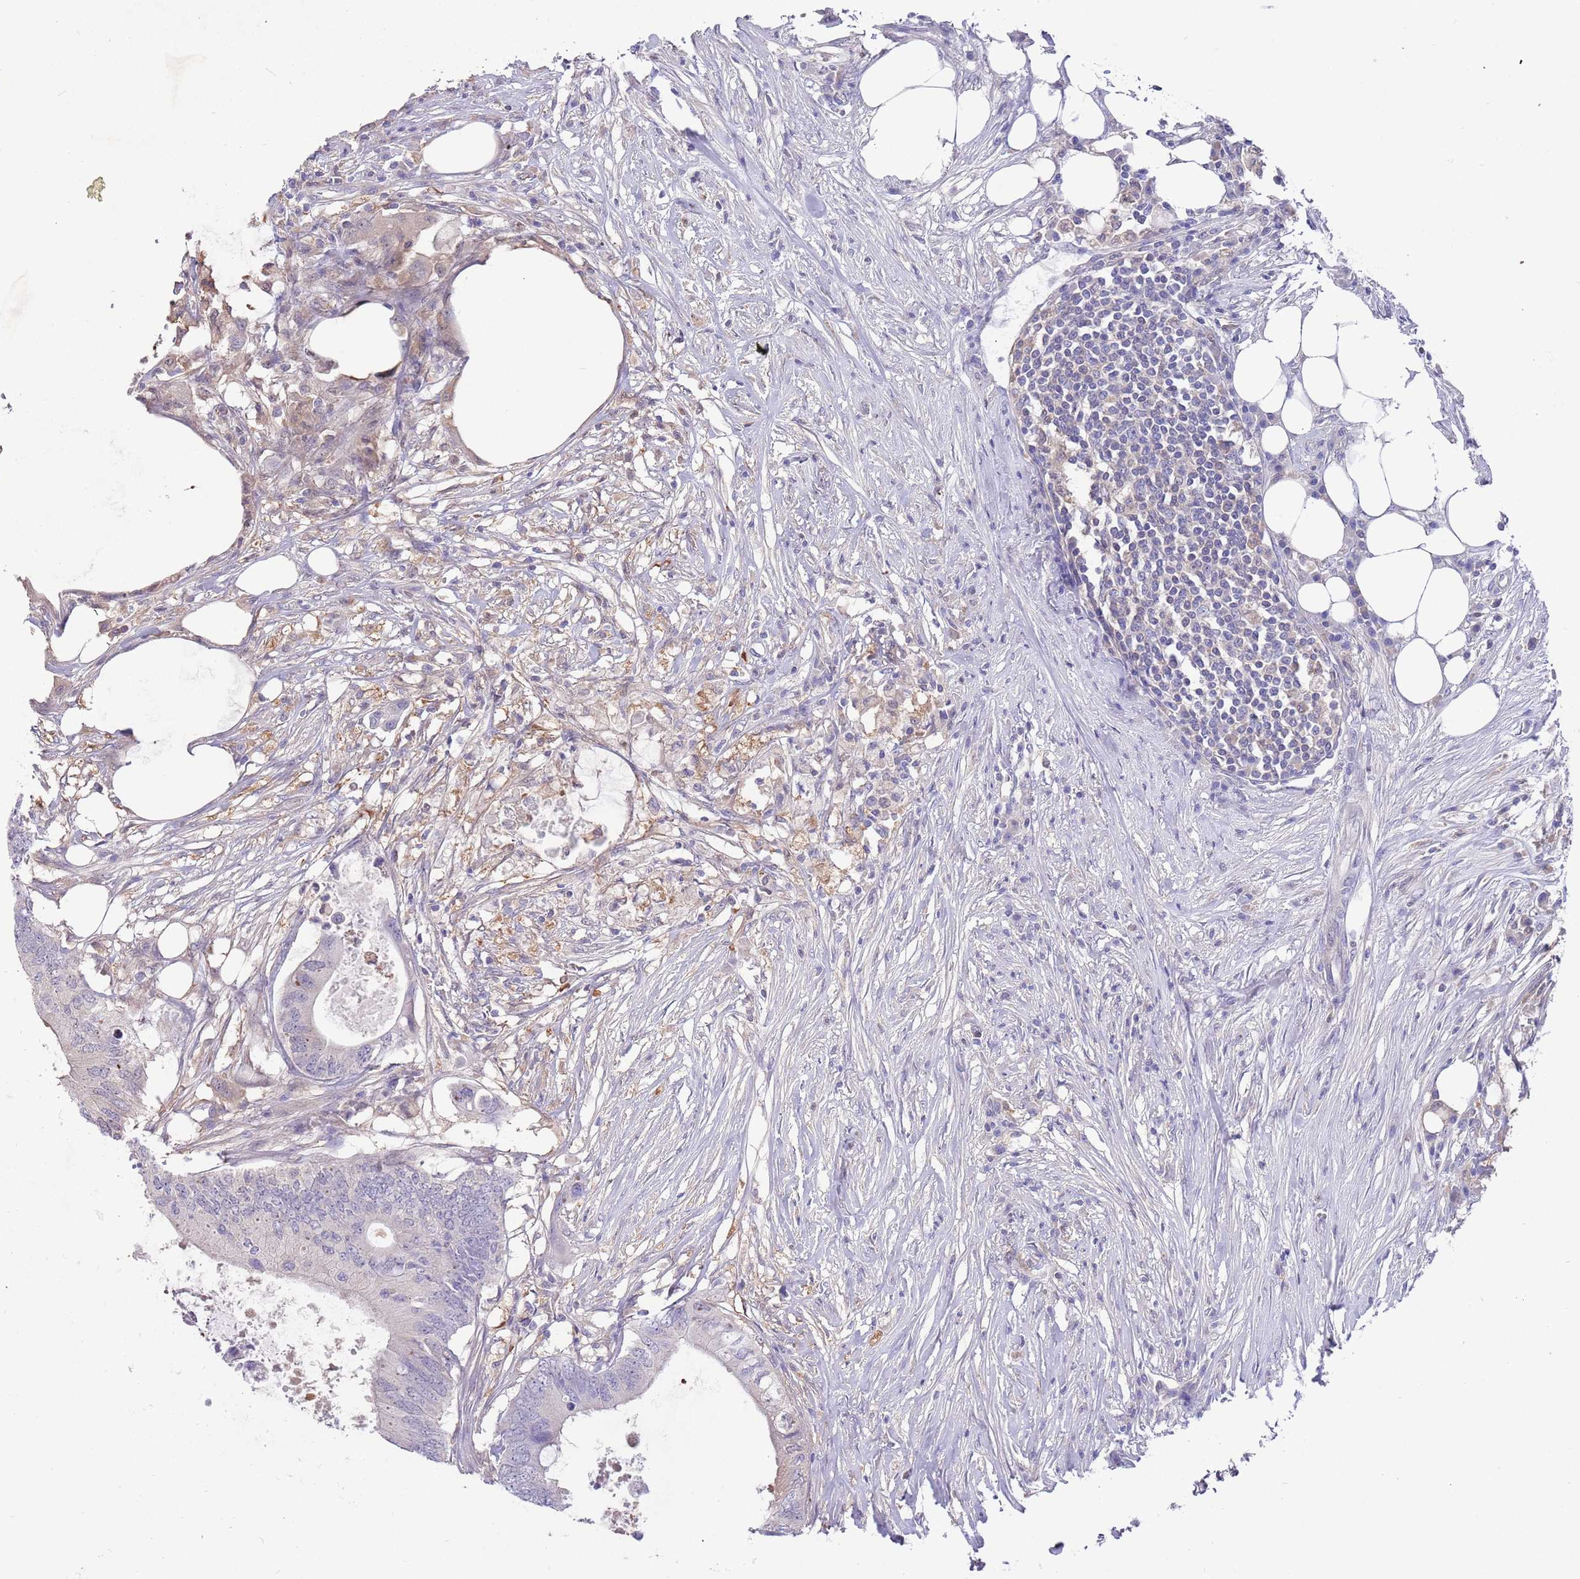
{"staining": {"intensity": "negative", "quantity": "none", "location": "none"}, "tissue": "colorectal cancer", "cell_type": "Tumor cells", "image_type": "cancer", "snomed": [{"axis": "morphology", "description": "Adenocarcinoma, NOS"}, {"axis": "topography", "description": "Colon"}], "caption": "Protein analysis of colorectal cancer (adenocarcinoma) displays no significant positivity in tumor cells.", "gene": "AP5S1", "patient": {"sex": "male", "age": 71}}